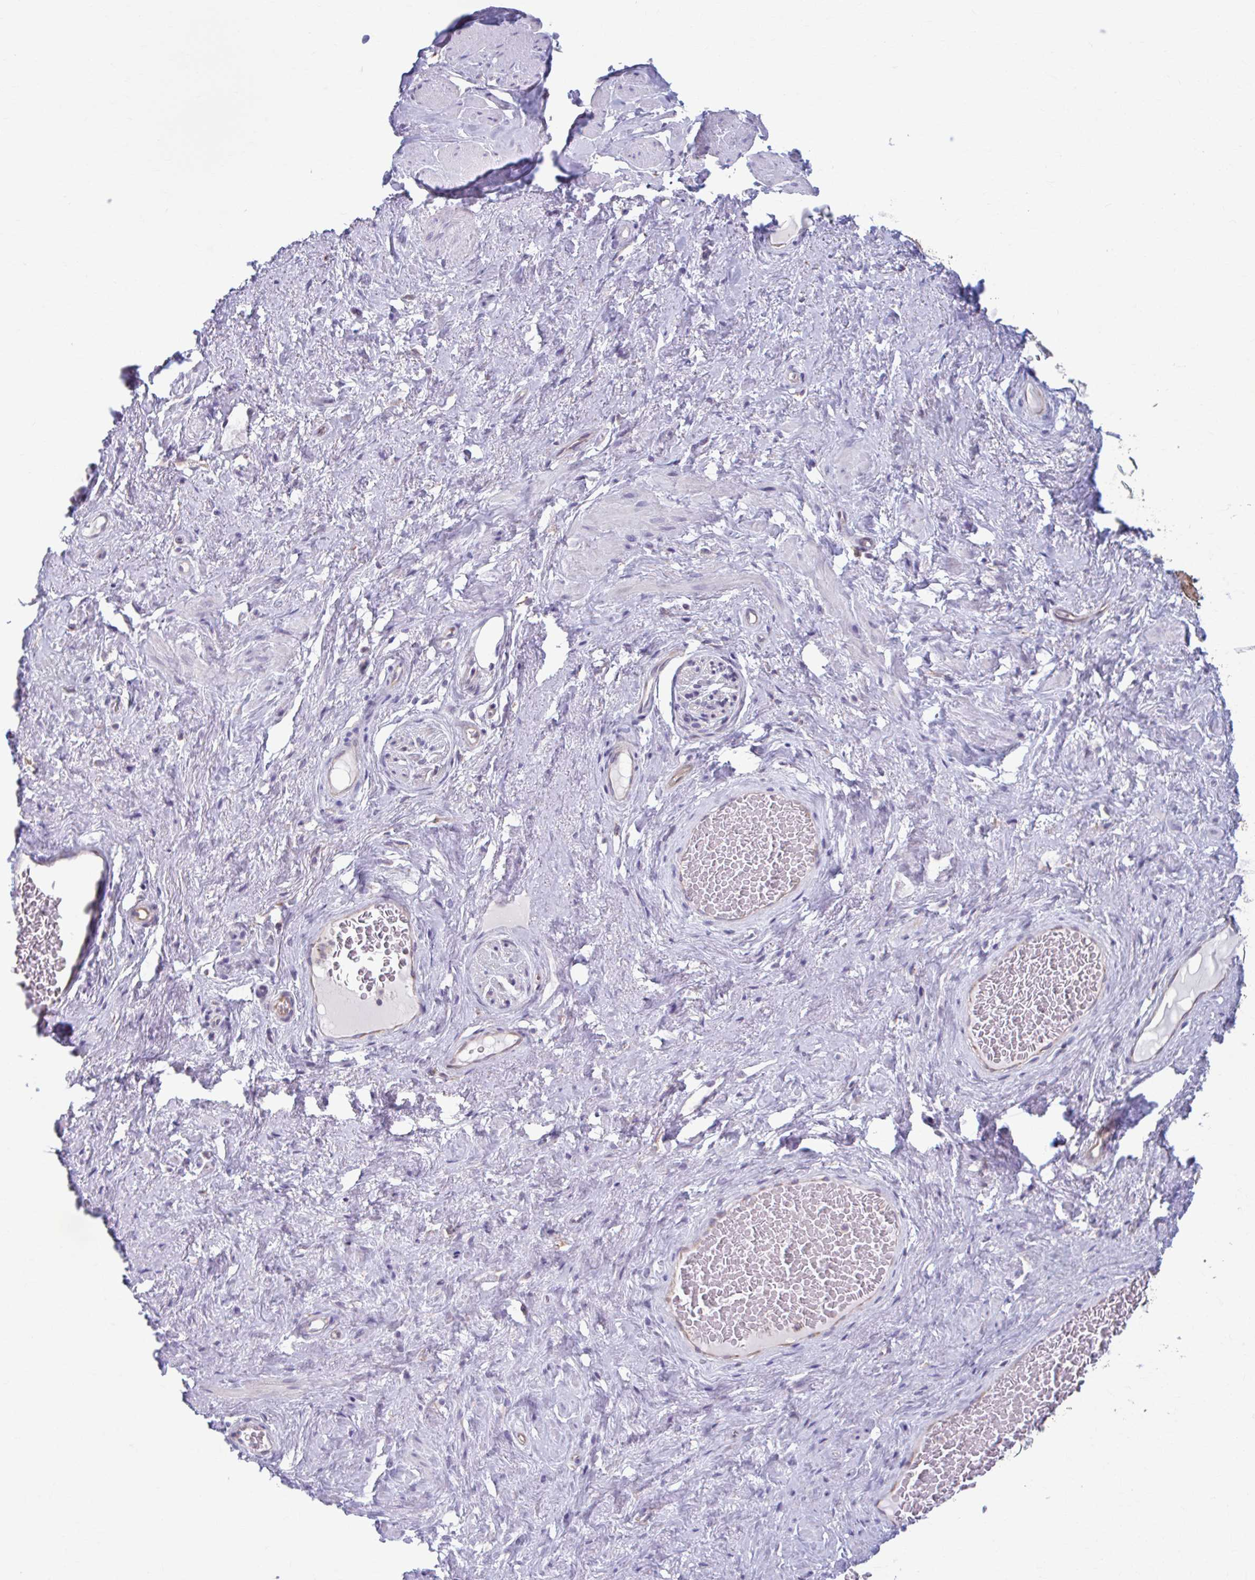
{"staining": {"intensity": "negative", "quantity": "none", "location": "none"}, "tissue": "adipose tissue", "cell_type": "Adipocytes", "image_type": "normal", "snomed": [{"axis": "morphology", "description": "Normal tissue, NOS"}, {"axis": "topography", "description": "Vagina"}, {"axis": "topography", "description": "Peripheral nerve tissue"}], "caption": "IHC micrograph of unremarkable adipose tissue: adipose tissue stained with DAB (3,3'-diaminobenzidine) exhibits no significant protein expression in adipocytes. (Immunohistochemistry (ihc), brightfield microscopy, high magnification).", "gene": "ADAT3", "patient": {"sex": "female", "age": 71}}